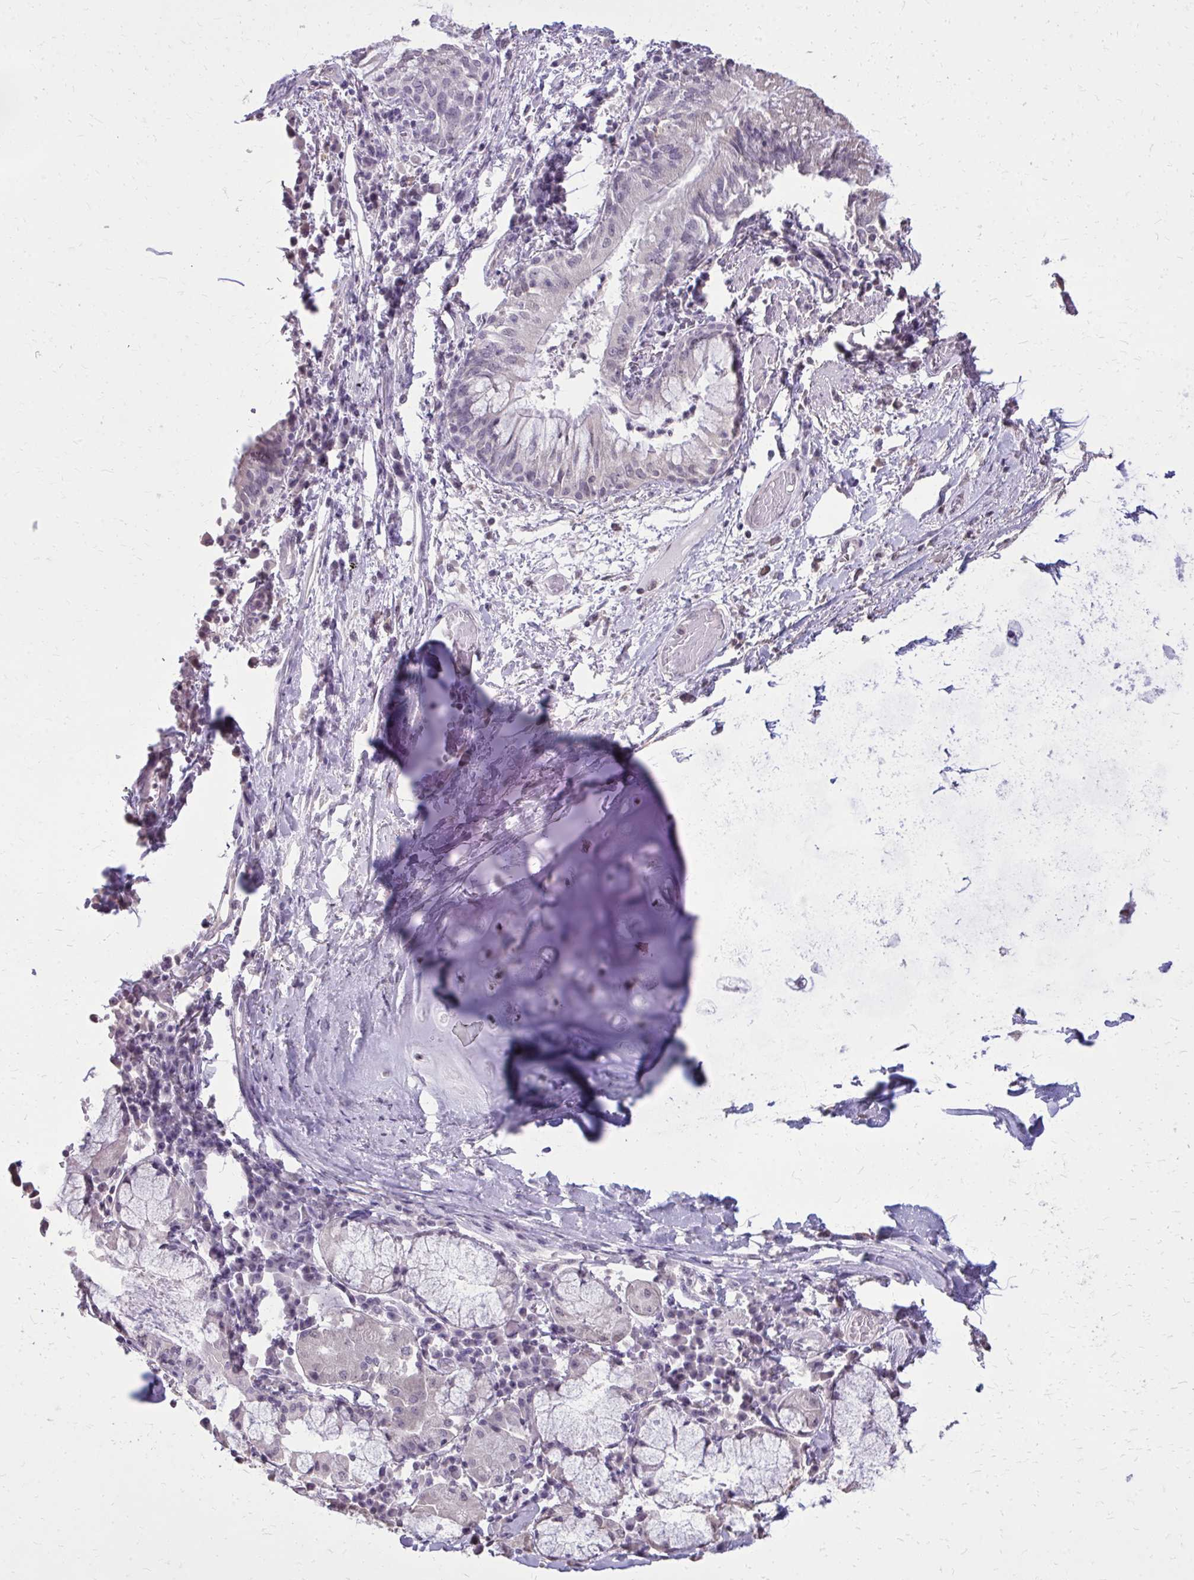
{"staining": {"intensity": "negative", "quantity": "none", "location": "none"}, "tissue": "bronchus", "cell_type": "Respiratory epithelial cells", "image_type": "normal", "snomed": [{"axis": "morphology", "description": "Normal tissue, NOS"}, {"axis": "topography", "description": "Lymph node"}, {"axis": "topography", "description": "Bronchus"}], "caption": "The micrograph exhibits no significant positivity in respiratory epithelial cells of bronchus.", "gene": "AKAP5", "patient": {"sex": "male", "age": 56}}